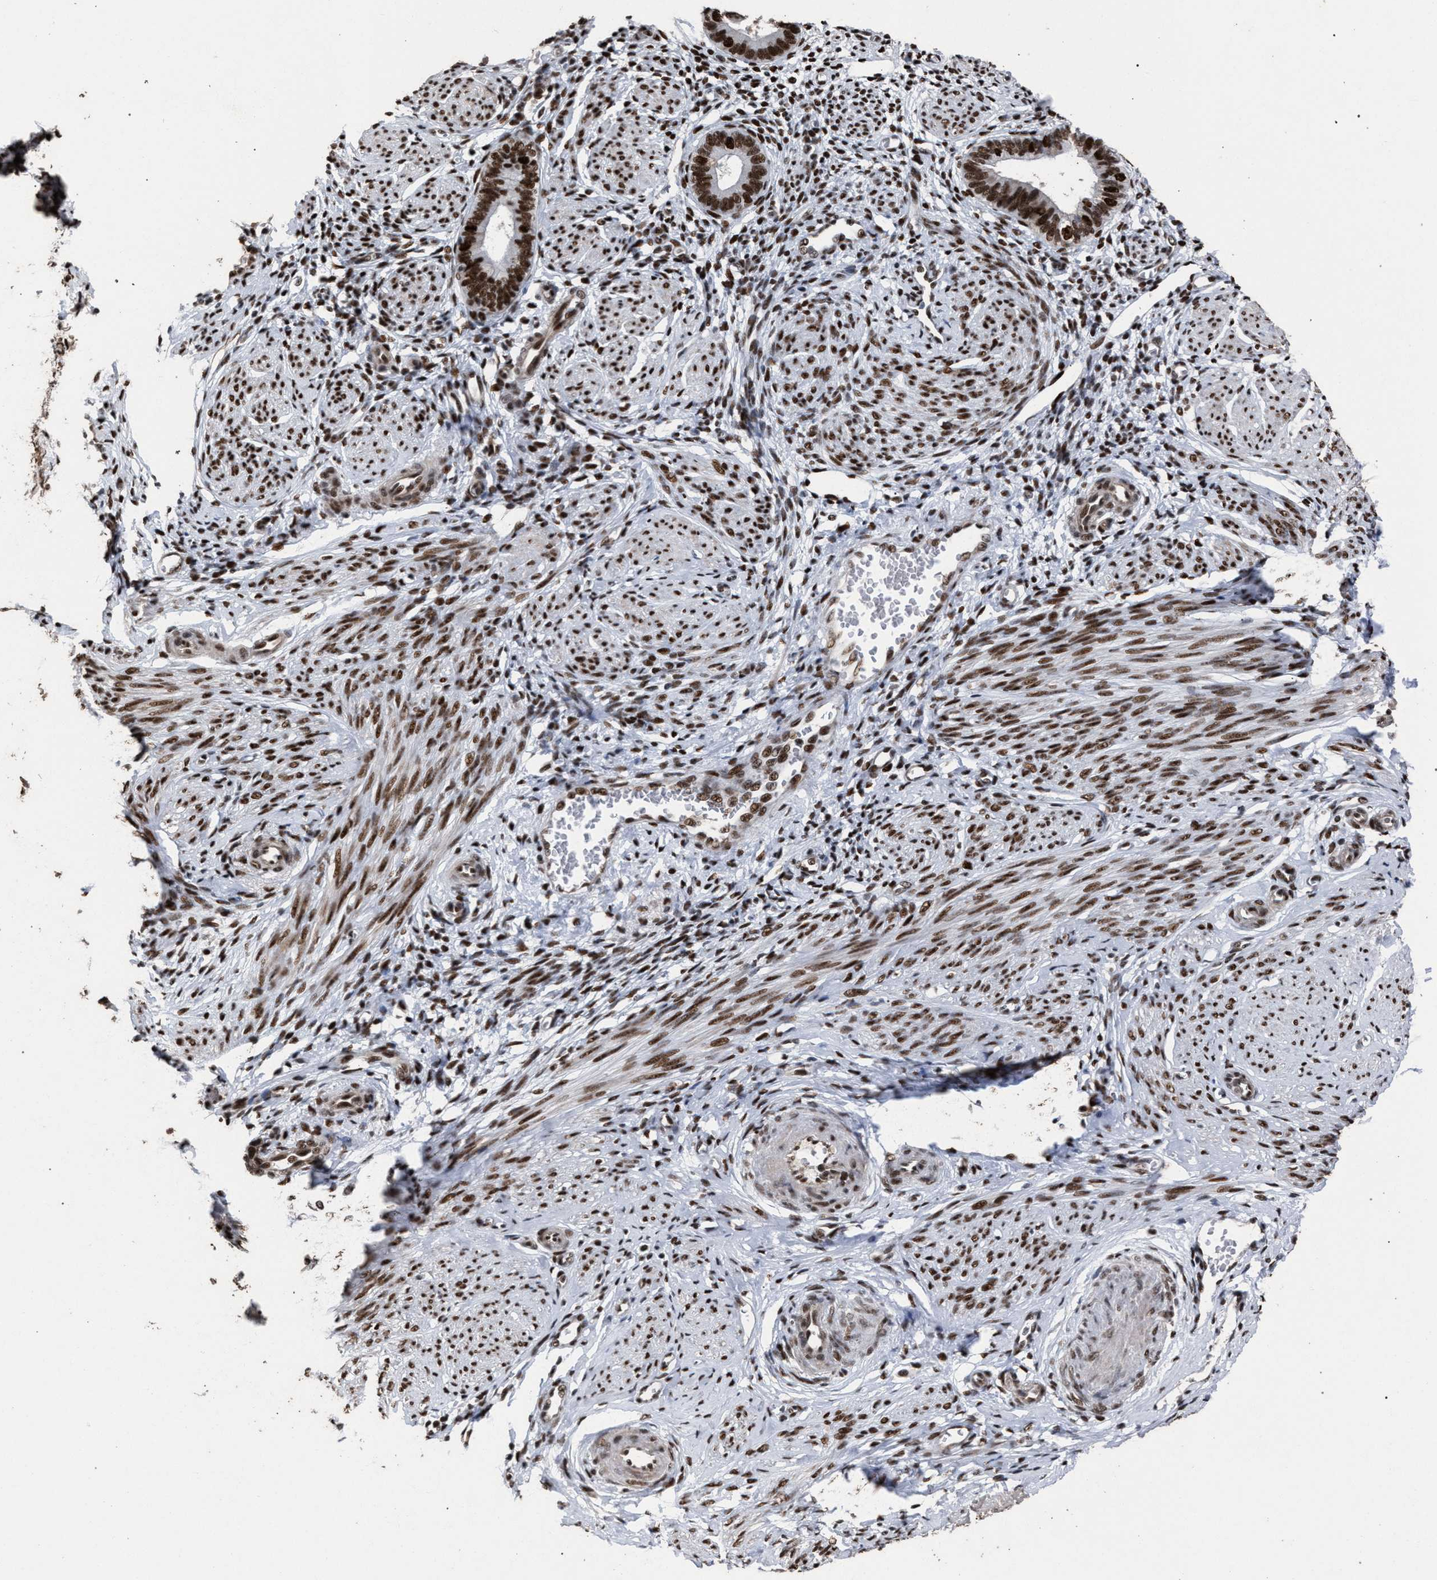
{"staining": {"intensity": "strong", "quantity": ">75%", "location": "nuclear"}, "tissue": "endometrium", "cell_type": "Cells in endometrial stroma", "image_type": "normal", "snomed": [{"axis": "morphology", "description": "Normal tissue, NOS"}, {"axis": "topography", "description": "Endometrium"}], "caption": "IHC staining of unremarkable endometrium, which reveals high levels of strong nuclear staining in approximately >75% of cells in endometrial stroma indicating strong nuclear protein expression. The staining was performed using DAB (brown) for protein detection and nuclei were counterstained in hematoxylin (blue).", "gene": "TP53BP1", "patient": {"sex": "female", "age": 46}}